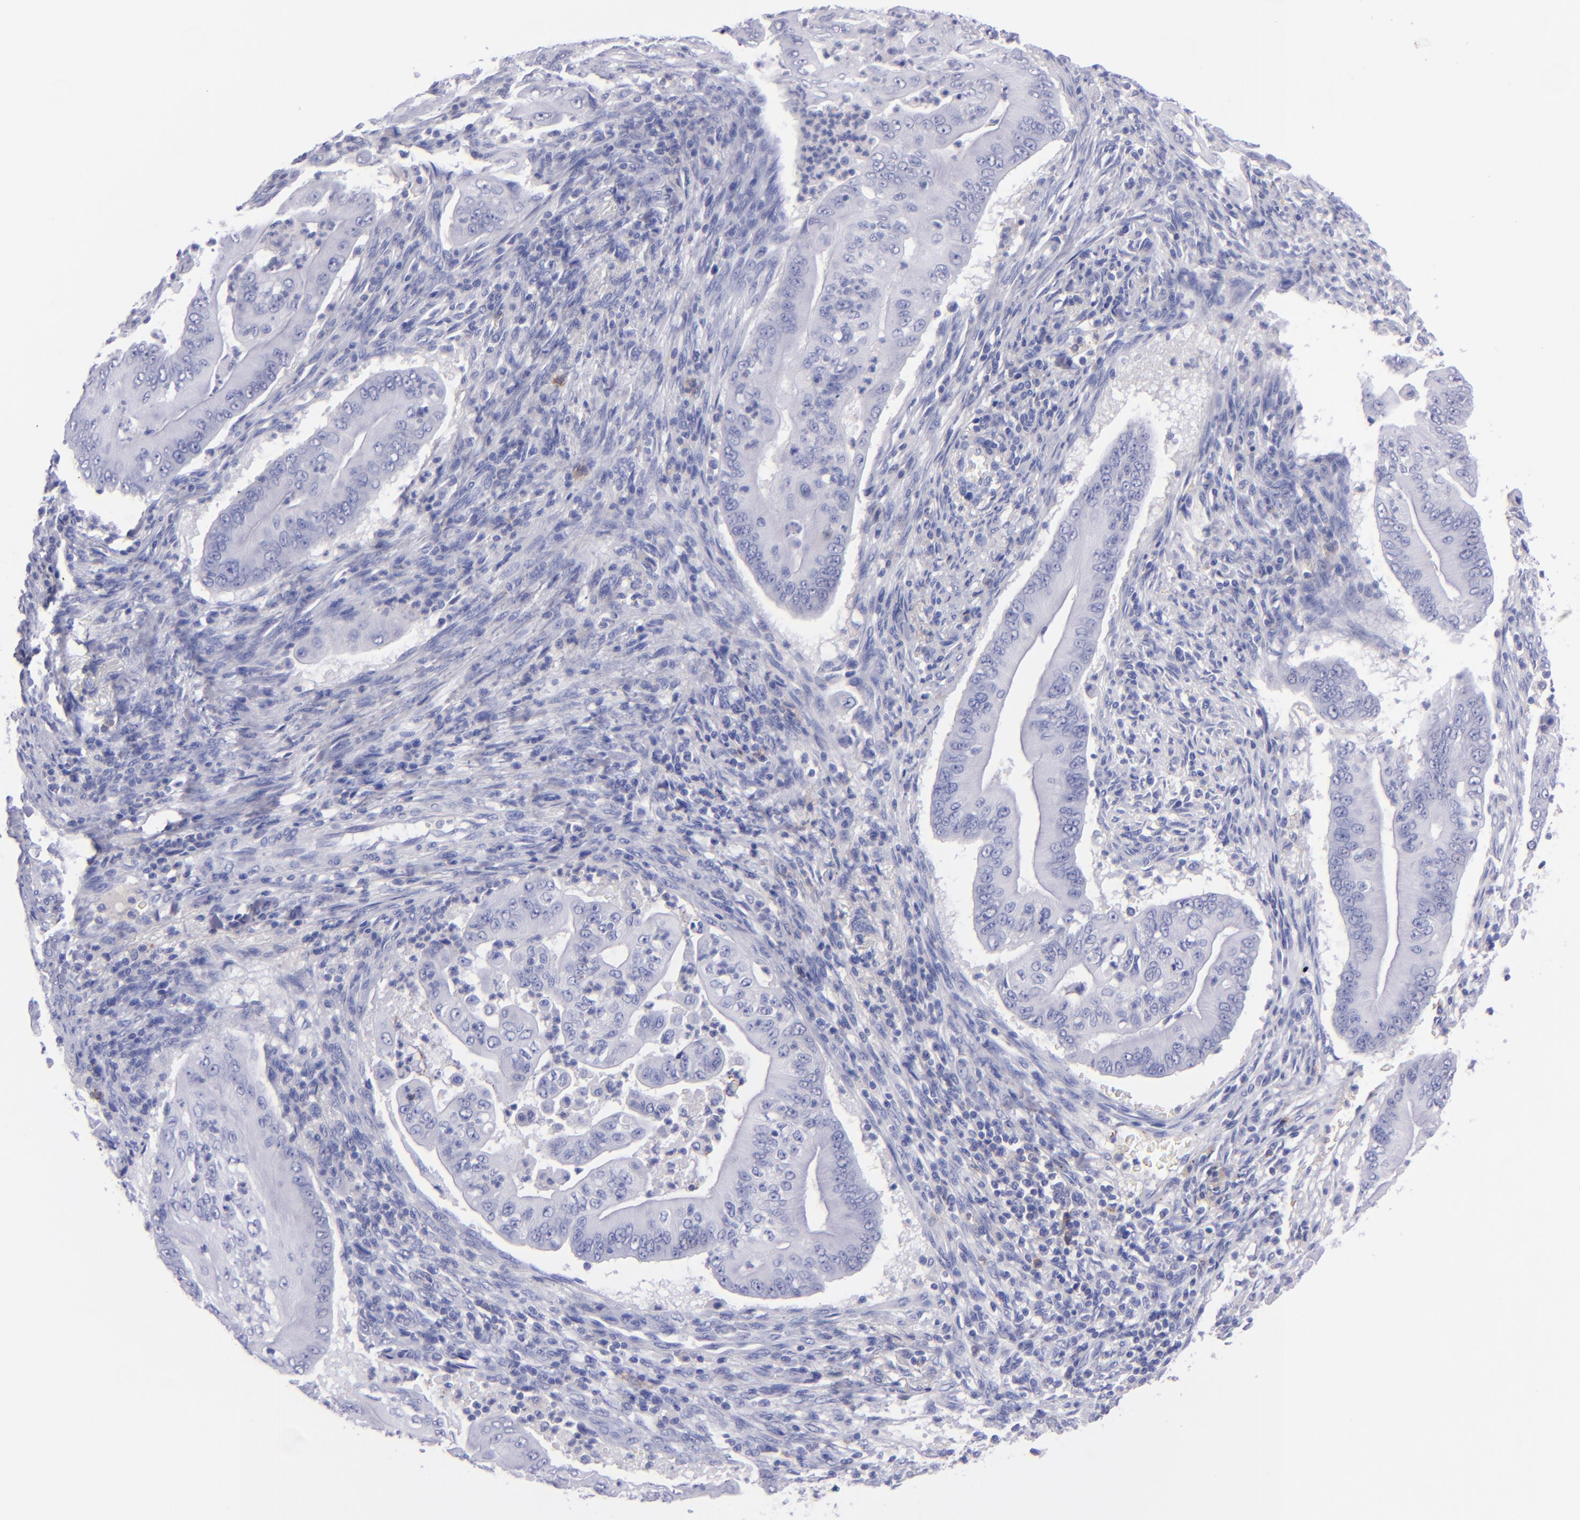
{"staining": {"intensity": "negative", "quantity": "none", "location": "none"}, "tissue": "pancreatic cancer", "cell_type": "Tumor cells", "image_type": "cancer", "snomed": [{"axis": "morphology", "description": "Adenocarcinoma, NOS"}, {"axis": "topography", "description": "Pancreas"}], "caption": "Tumor cells are negative for protein expression in human pancreatic cancer (adenocarcinoma).", "gene": "CD37", "patient": {"sex": "male", "age": 62}}